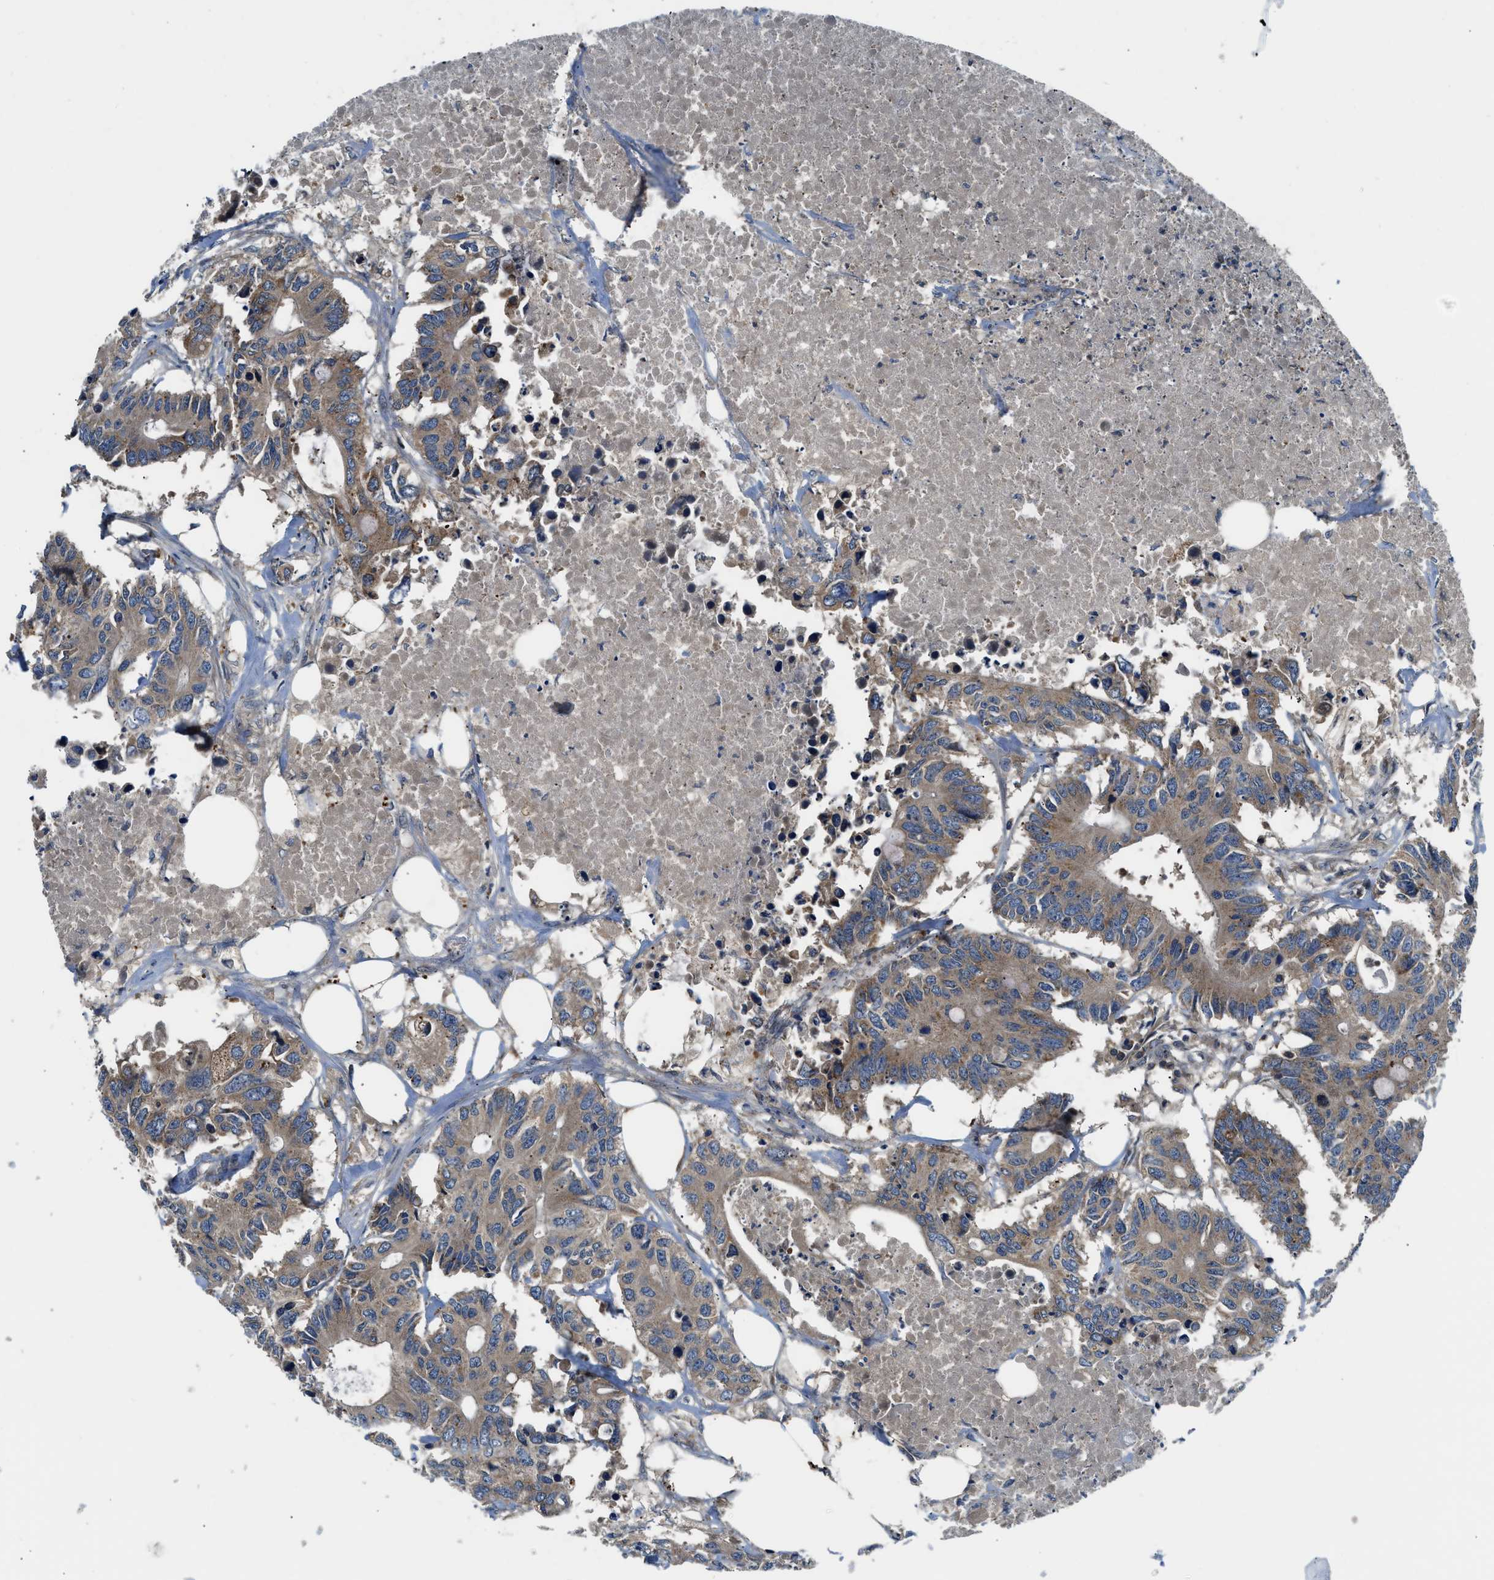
{"staining": {"intensity": "moderate", "quantity": ">75%", "location": "cytoplasmic/membranous"}, "tissue": "colorectal cancer", "cell_type": "Tumor cells", "image_type": "cancer", "snomed": [{"axis": "morphology", "description": "Adenocarcinoma, NOS"}, {"axis": "topography", "description": "Colon"}], "caption": "Colorectal cancer (adenocarcinoma) tissue exhibits moderate cytoplasmic/membranous positivity in approximately >75% of tumor cells", "gene": "PAFAH2", "patient": {"sex": "male", "age": 71}}